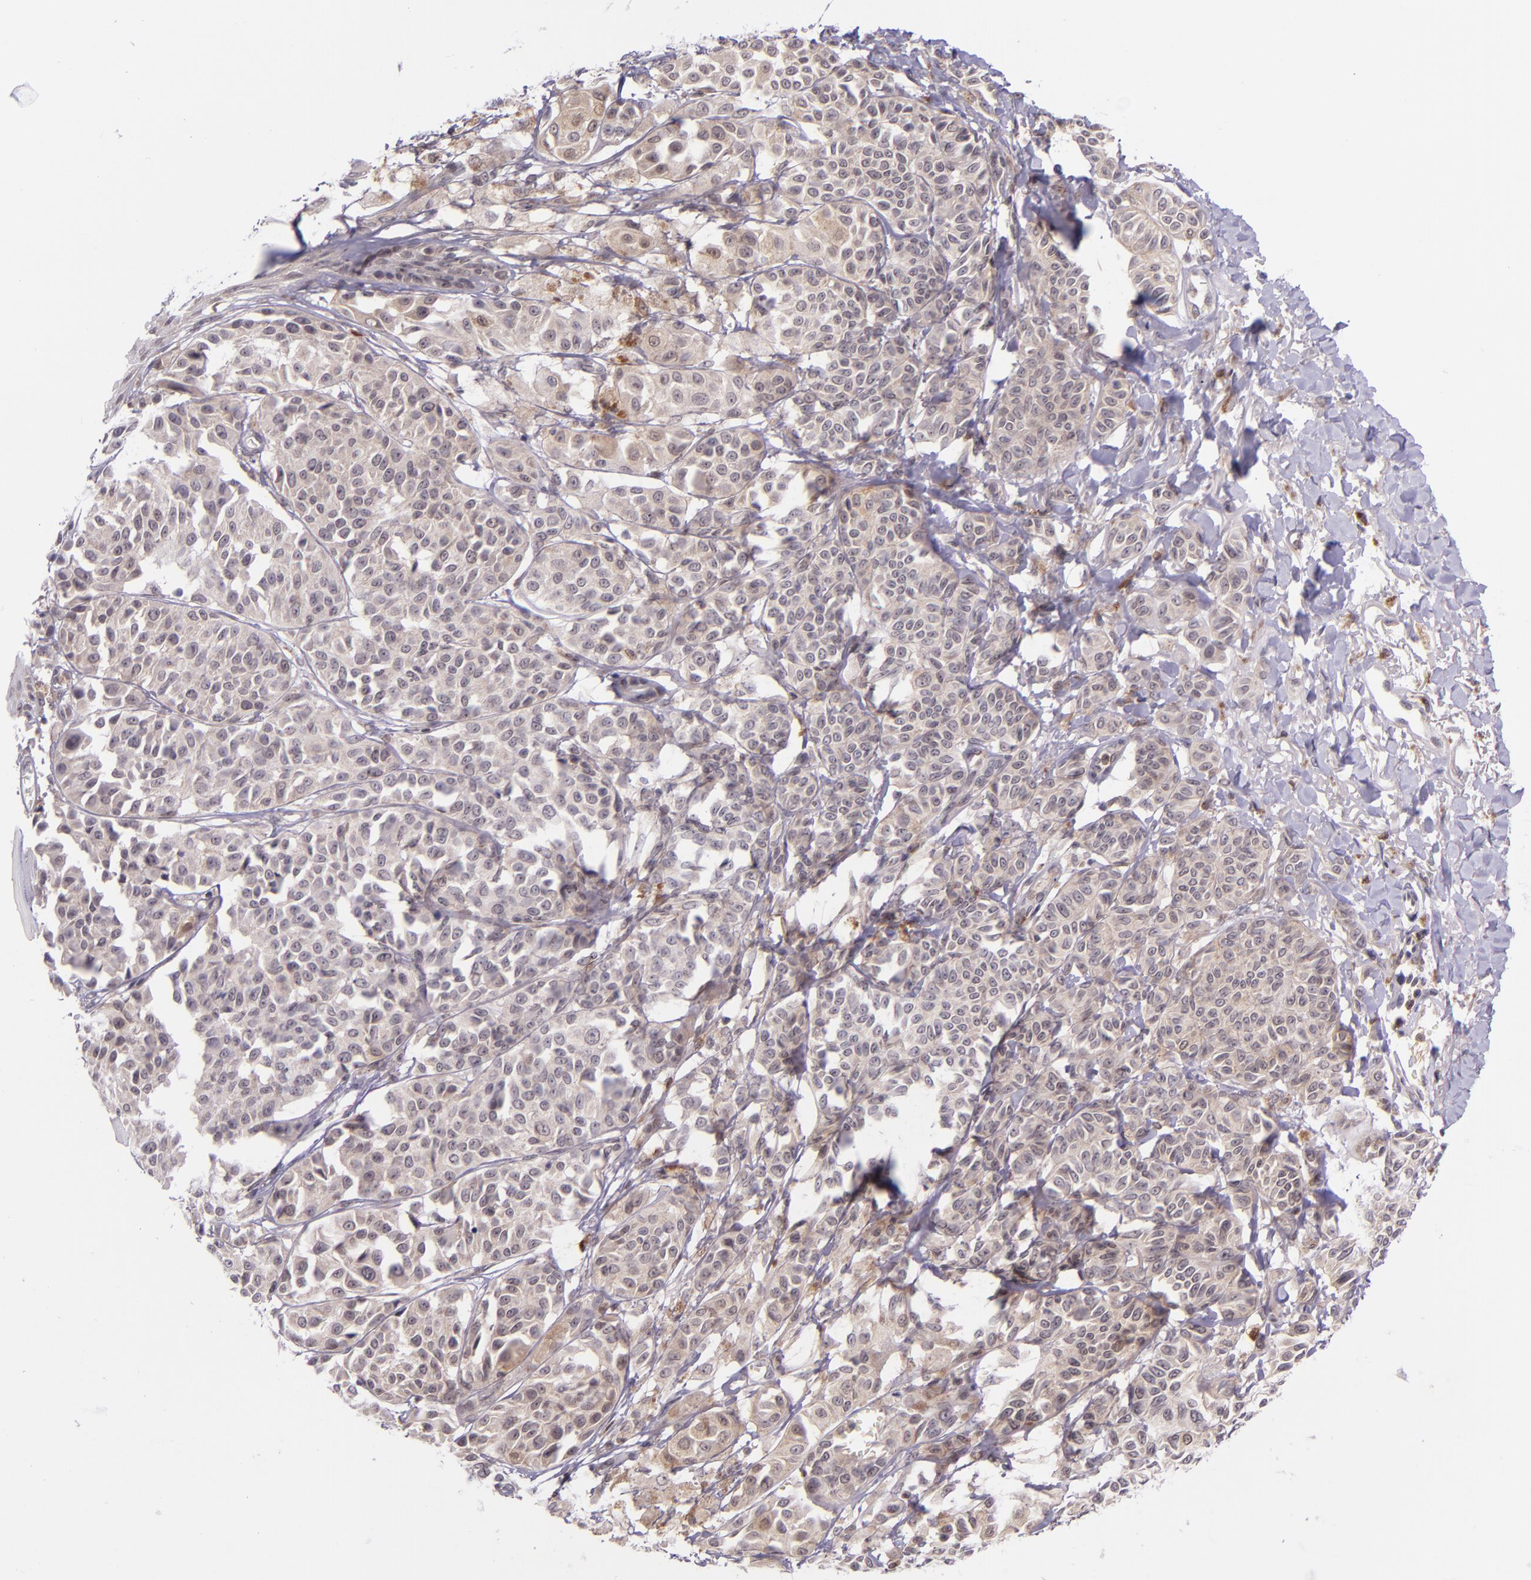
{"staining": {"intensity": "negative", "quantity": "none", "location": "none"}, "tissue": "melanoma", "cell_type": "Tumor cells", "image_type": "cancer", "snomed": [{"axis": "morphology", "description": "Malignant melanoma, NOS"}, {"axis": "topography", "description": "Skin"}], "caption": "The photomicrograph shows no significant expression in tumor cells of melanoma. (DAB IHC visualized using brightfield microscopy, high magnification).", "gene": "SELL", "patient": {"sex": "male", "age": 76}}